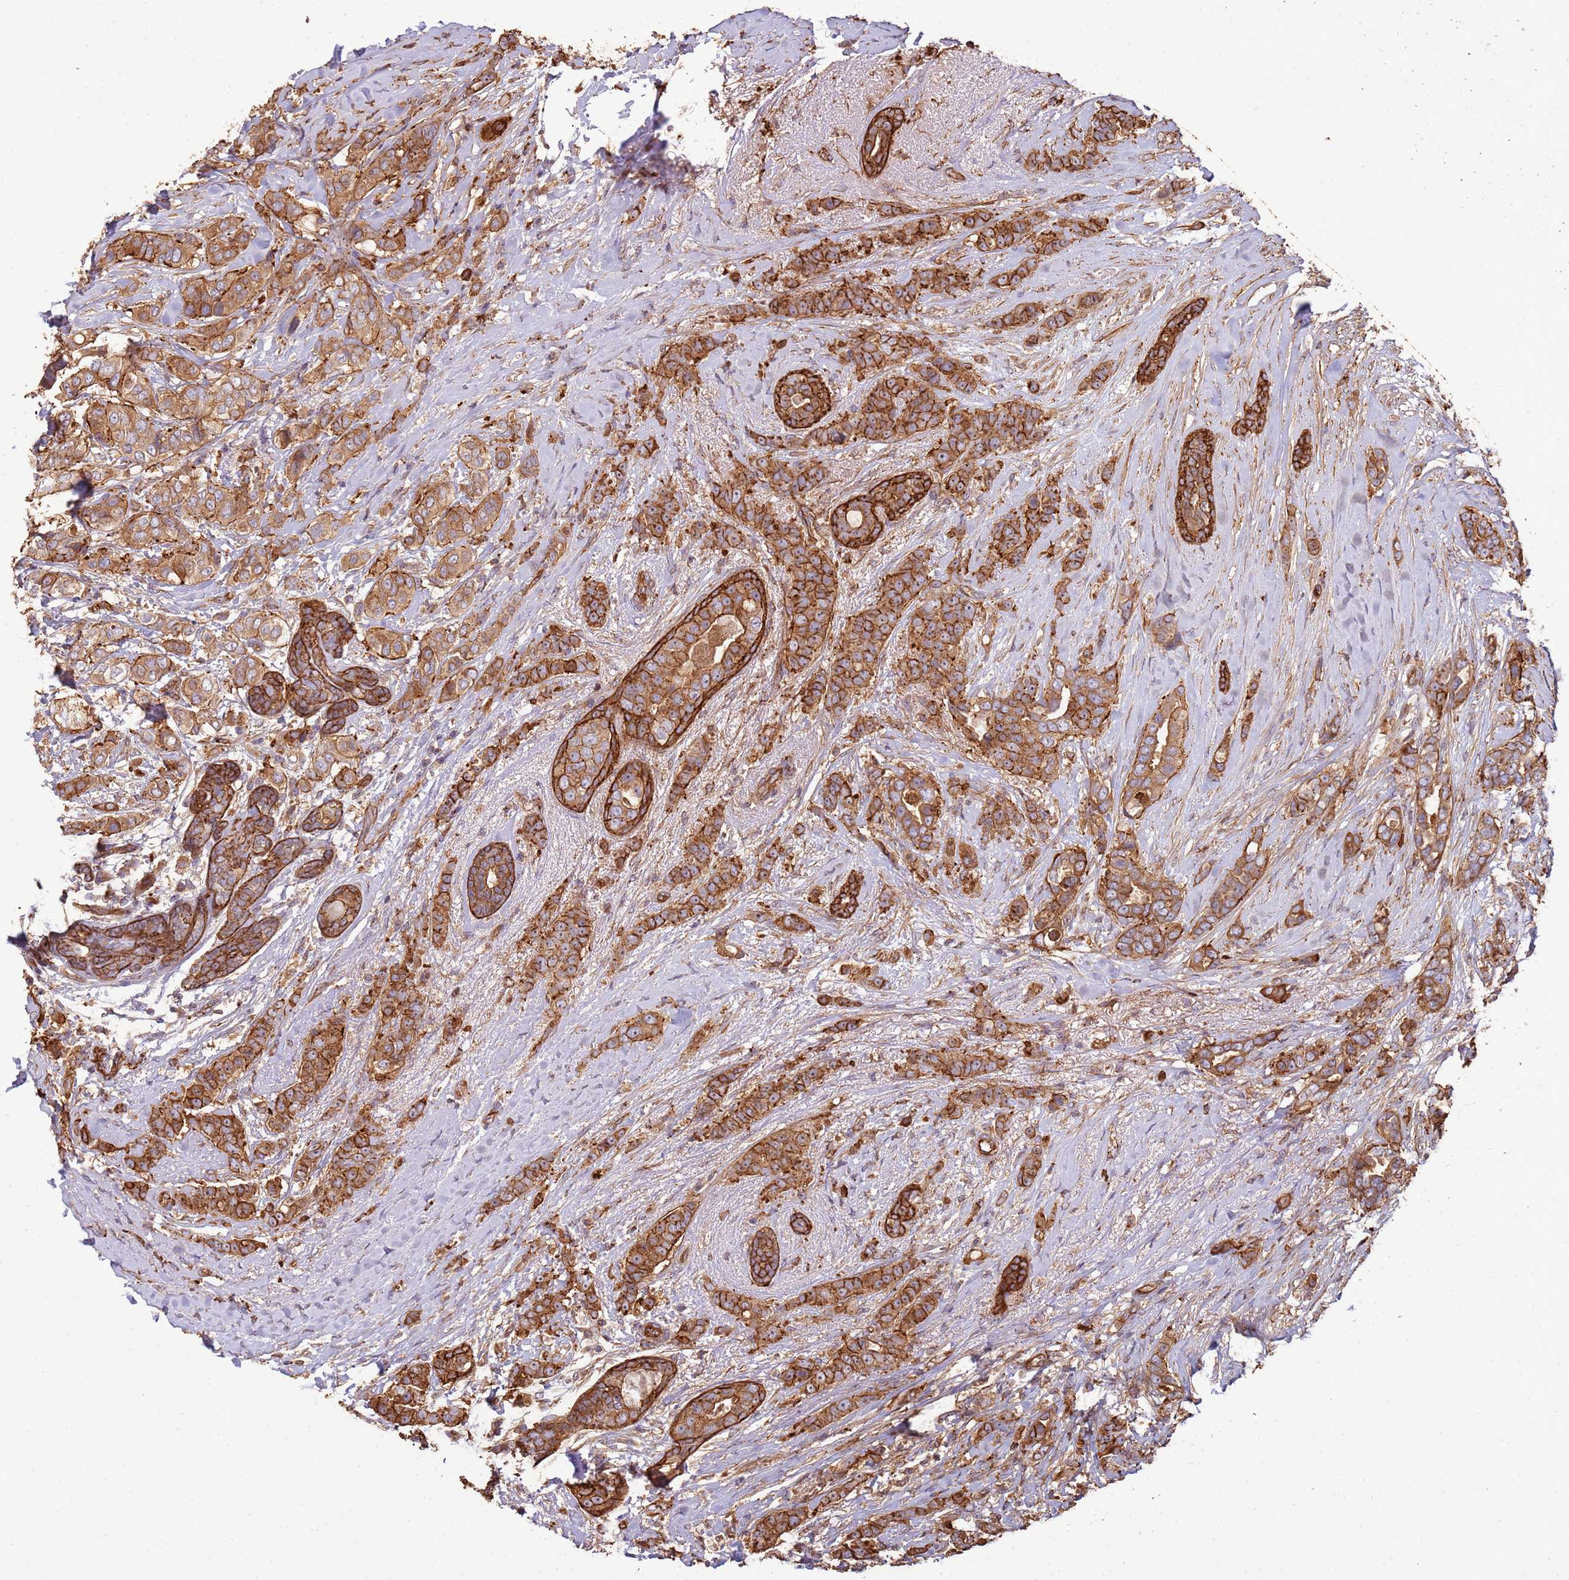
{"staining": {"intensity": "strong", "quantity": ">75%", "location": "cytoplasmic/membranous"}, "tissue": "breast cancer", "cell_type": "Tumor cells", "image_type": "cancer", "snomed": [{"axis": "morphology", "description": "Lobular carcinoma"}, {"axis": "topography", "description": "Breast"}], "caption": "A high-resolution image shows immunohistochemistry (IHC) staining of breast cancer, which demonstrates strong cytoplasmic/membranous staining in about >75% of tumor cells. The protein is stained brown, and the nuclei are stained in blue (DAB (3,3'-diaminobenzidine) IHC with brightfield microscopy, high magnification).", "gene": "NDUFAF4", "patient": {"sex": "female", "age": 51}}